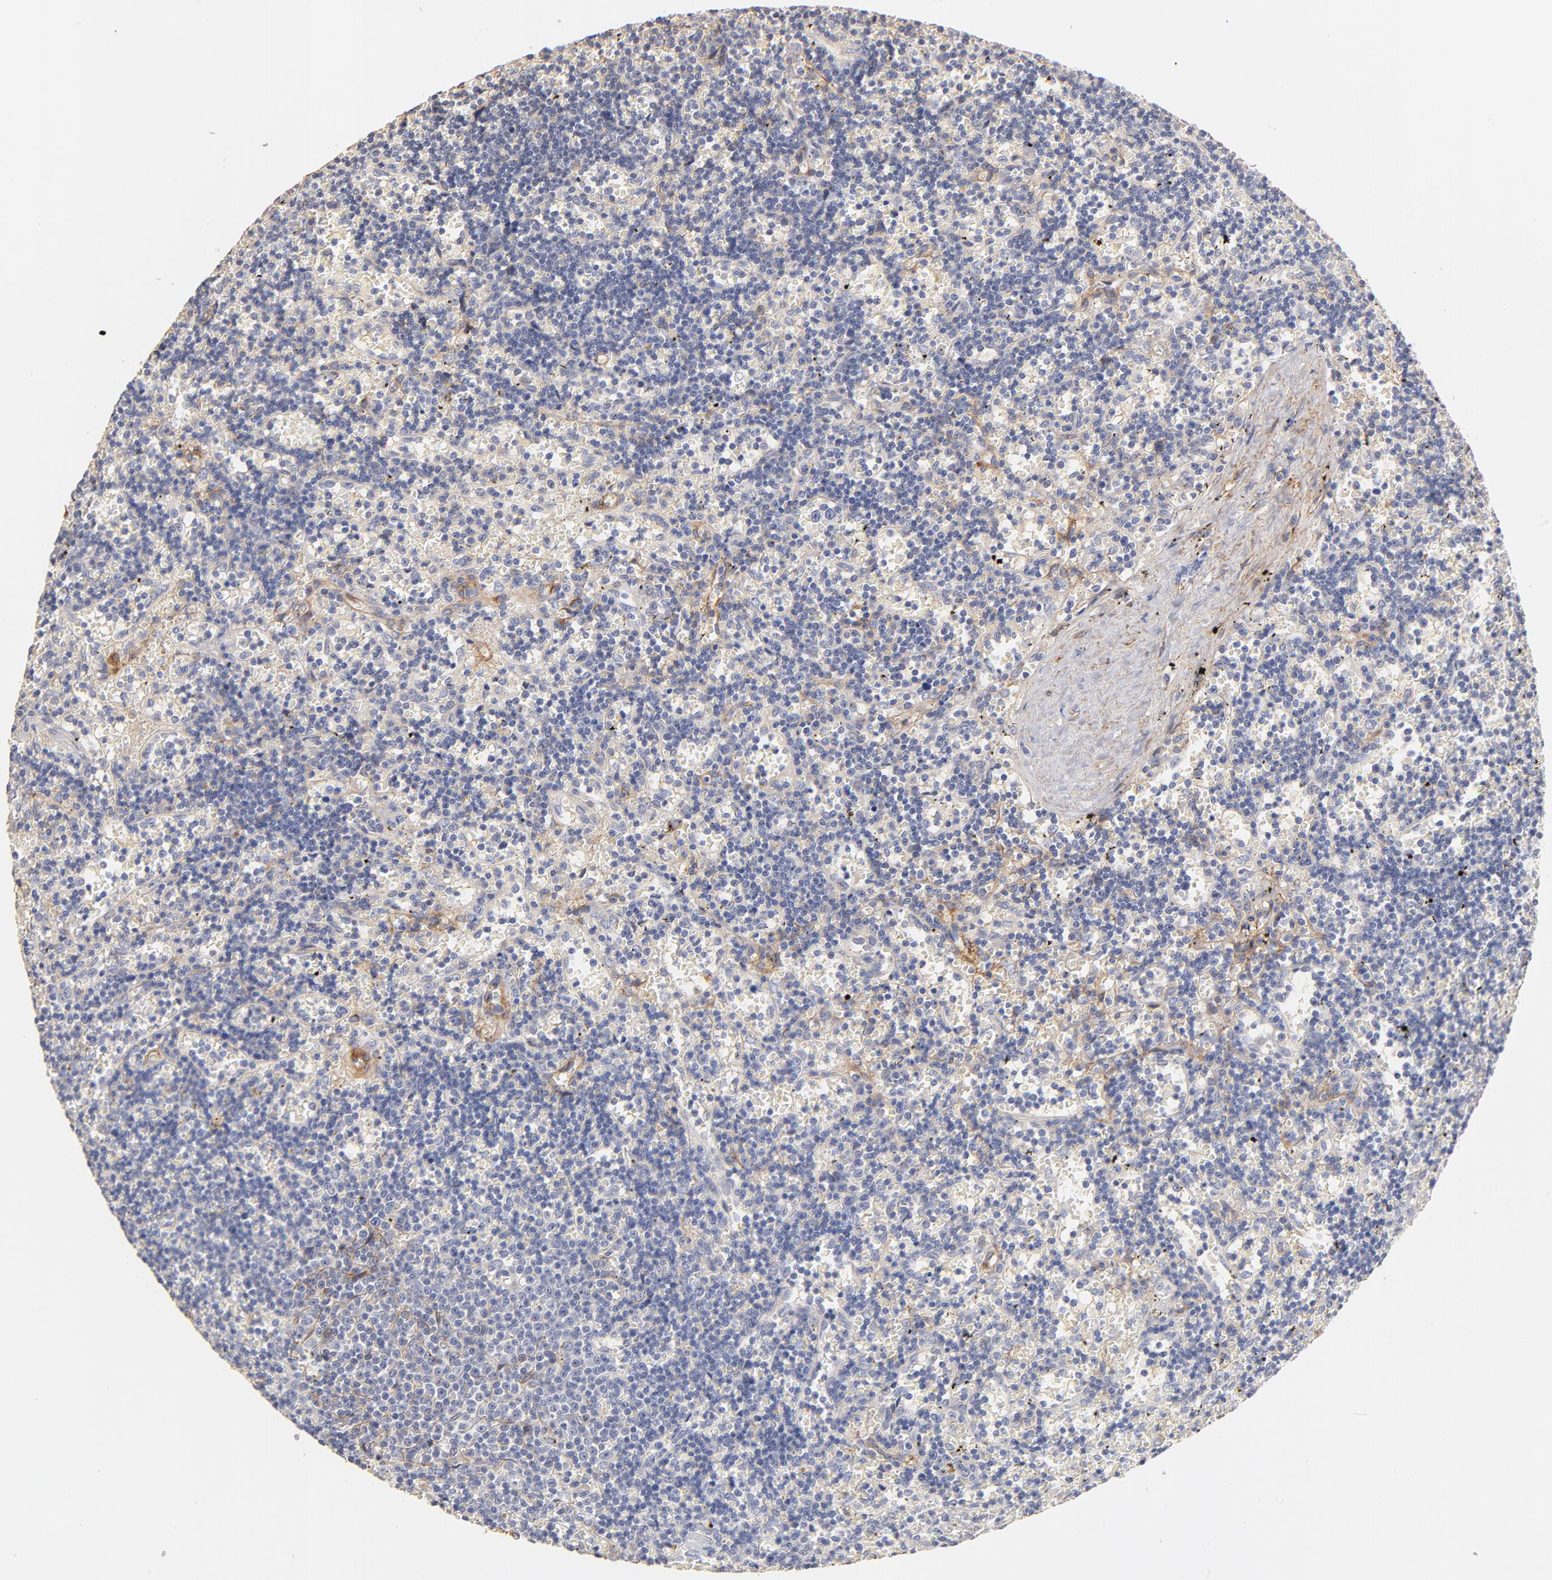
{"staining": {"intensity": "negative", "quantity": "none", "location": "none"}, "tissue": "lymphoma", "cell_type": "Tumor cells", "image_type": "cancer", "snomed": [{"axis": "morphology", "description": "Malignant lymphoma, non-Hodgkin's type, High grade"}, {"axis": "topography", "description": "Colon"}], "caption": "This is a histopathology image of immunohistochemistry (IHC) staining of malignant lymphoma, non-Hodgkin's type (high-grade), which shows no expression in tumor cells.", "gene": "ITGA8", "patient": {"sex": "male", "age": 82}}